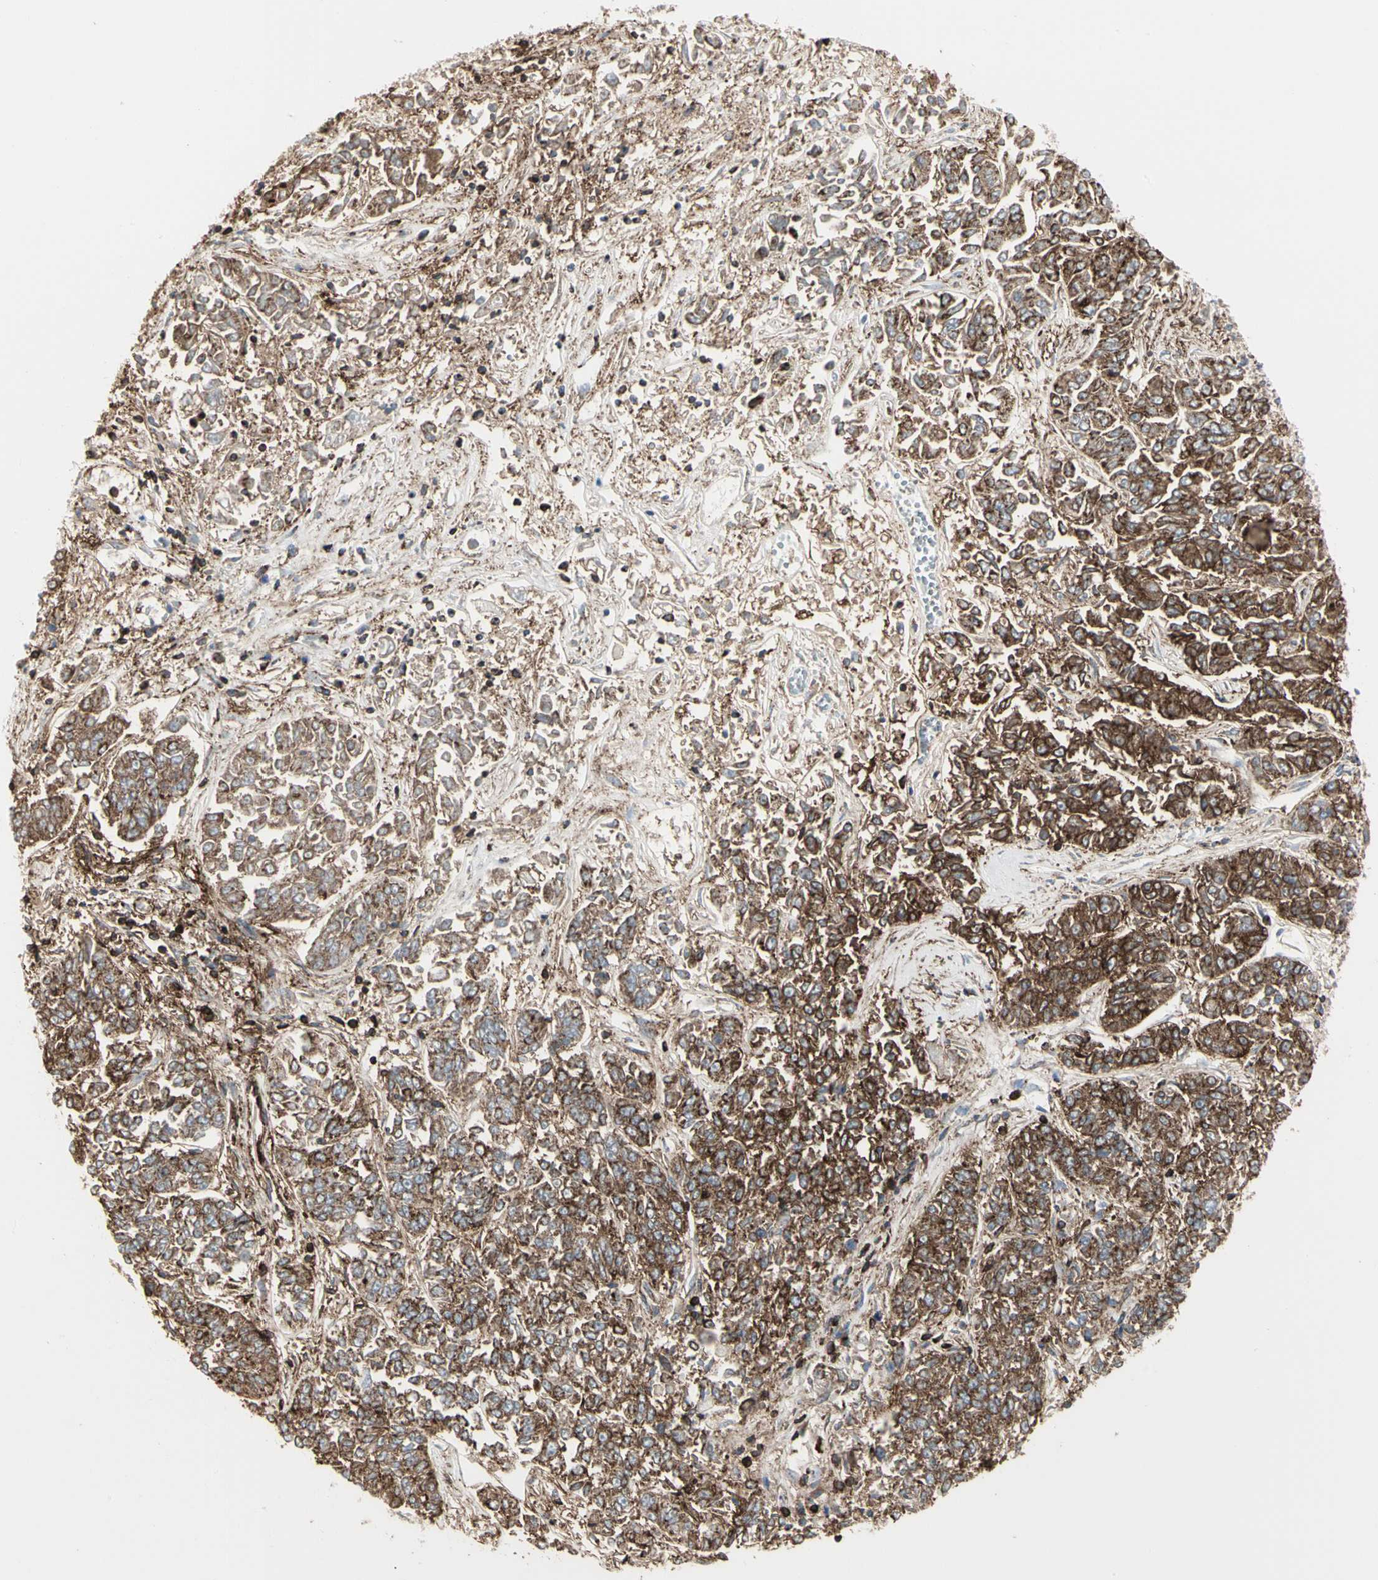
{"staining": {"intensity": "strong", "quantity": ">75%", "location": "cytoplasmic/membranous"}, "tissue": "lung cancer", "cell_type": "Tumor cells", "image_type": "cancer", "snomed": [{"axis": "morphology", "description": "Adenocarcinoma, NOS"}, {"axis": "topography", "description": "Lung"}], "caption": "Protein staining by immunohistochemistry reveals strong cytoplasmic/membranous positivity in about >75% of tumor cells in adenocarcinoma (lung).", "gene": "CLEC2B", "patient": {"sex": "male", "age": 84}}